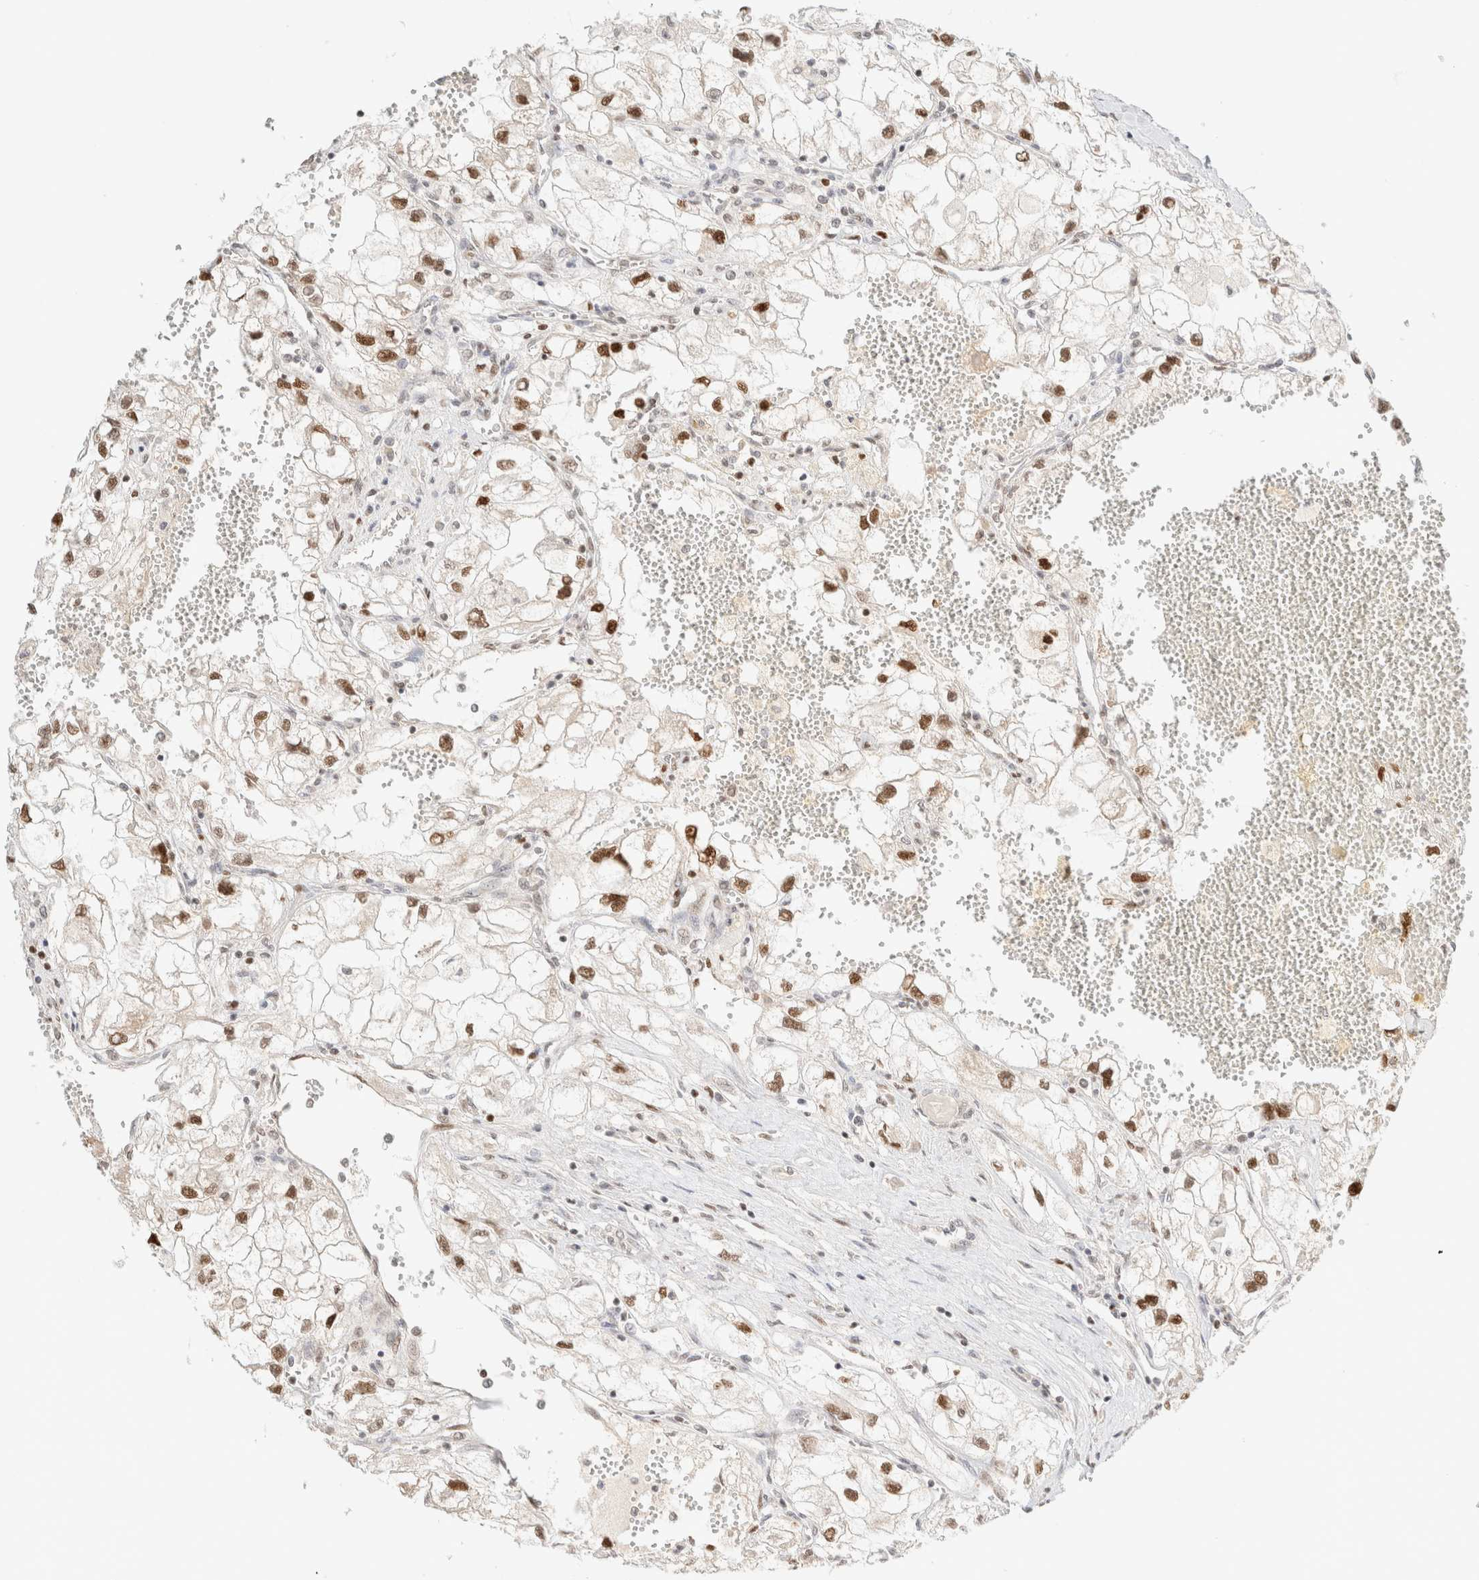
{"staining": {"intensity": "strong", "quantity": ">75%", "location": "nuclear"}, "tissue": "renal cancer", "cell_type": "Tumor cells", "image_type": "cancer", "snomed": [{"axis": "morphology", "description": "Adenocarcinoma, NOS"}, {"axis": "topography", "description": "Kidney"}], "caption": "Renal cancer (adenocarcinoma) stained for a protein (brown) reveals strong nuclear positive staining in approximately >75% of tumor cells.", "gene": "DDB2", "patient": {"sex": "female", "age": 70}}